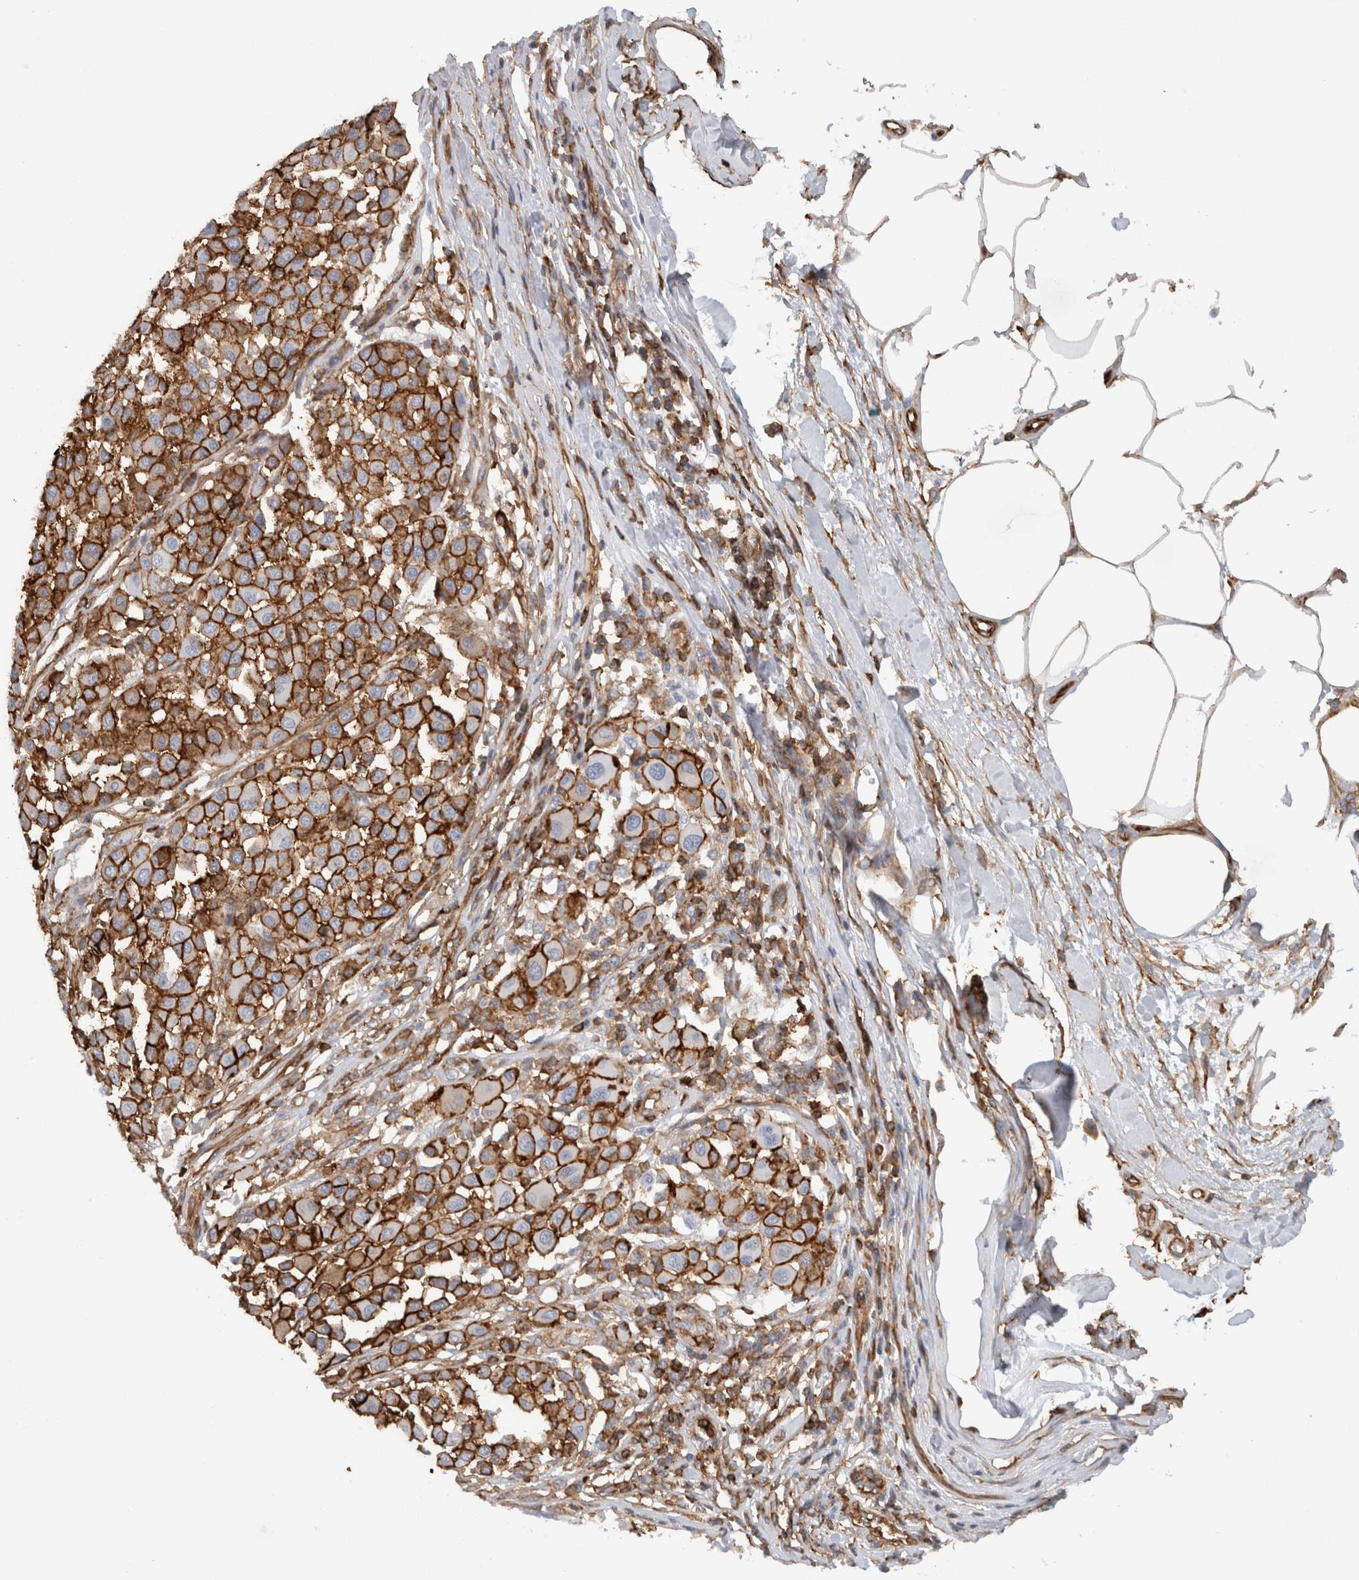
{"staining": {"intensity": "strong", "quantity": ">75%", "location": "cytoplasmic/membranous"}, "tissue": "melanoma", "cell_type": "Tumor cells", "image_type": "cancer", "snomed": [{"axis": "morphology", "description": "Malignant melanoma, Metastatic site"}, {"axis": "topography", "description": "Soft tissue"}], "caption": "Human malignant melanoma (metastatic site) stained with a protein marker exhibits strong staining in tumor cells.", "gene": "AHNAK", "patient": {"sex": "male", "age": 41}}